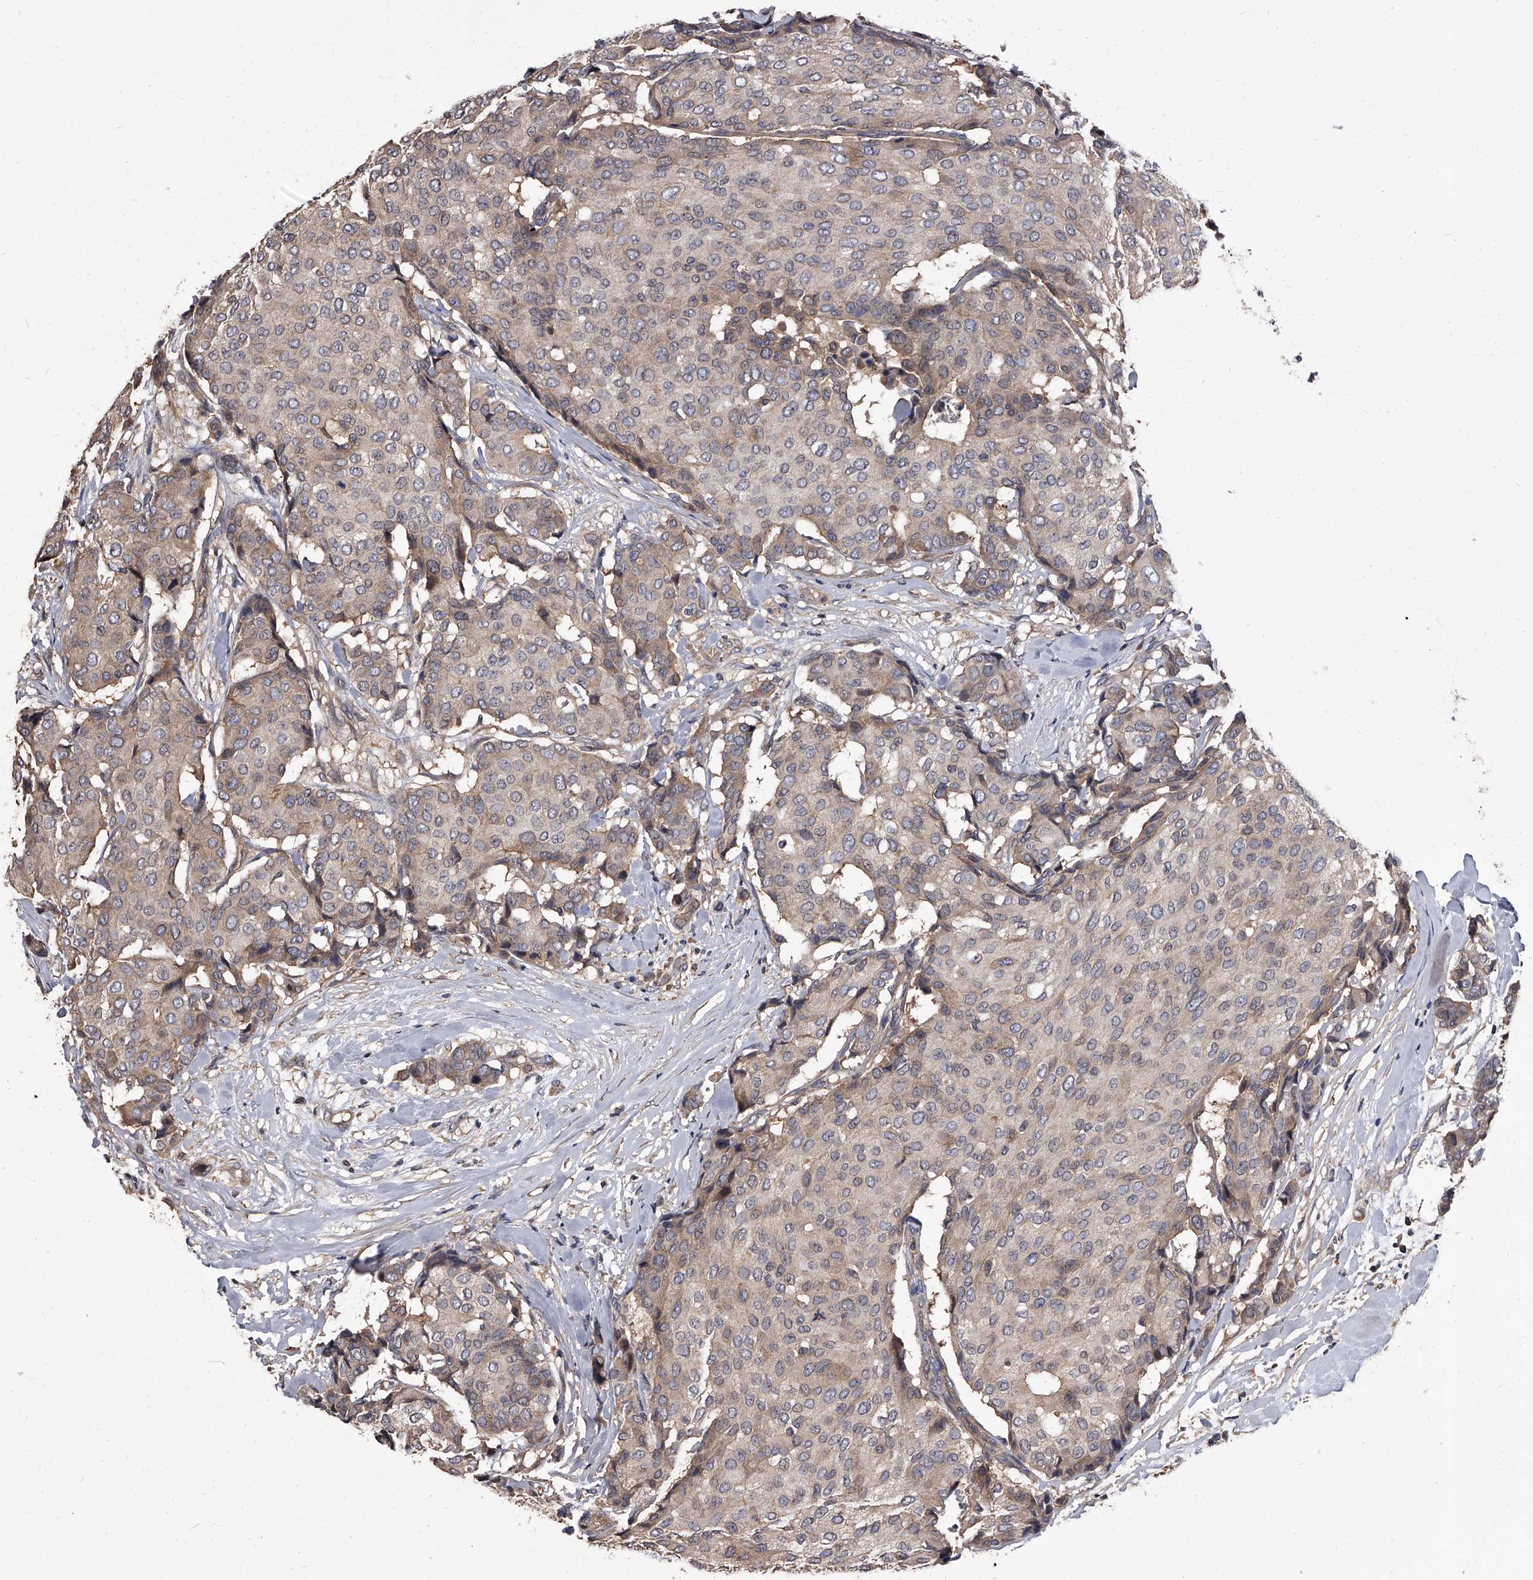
{"staining": {"intensity": "weak", "quantity": ">75%", "location": "cytoplasmic/membranous"}, "tissue": "breast cancer", "cell_type": "Tumor cells", "image_type": "cancer", "snomed": [{"axis": "morphology", "description": "Duct carcinoma"}, {"axis": "topography", "description": "Breast"}], "caption": "Breast cancer stained with DAB (3,3'-diaminobenzidine) IHC shows low levels of weak cytoplasmic/membranous positivity in approximately >75% of tumor cells. Nuclei are stained in blue.", "gene": "STK36", "patient": {"sex": "female", "age": 75}}